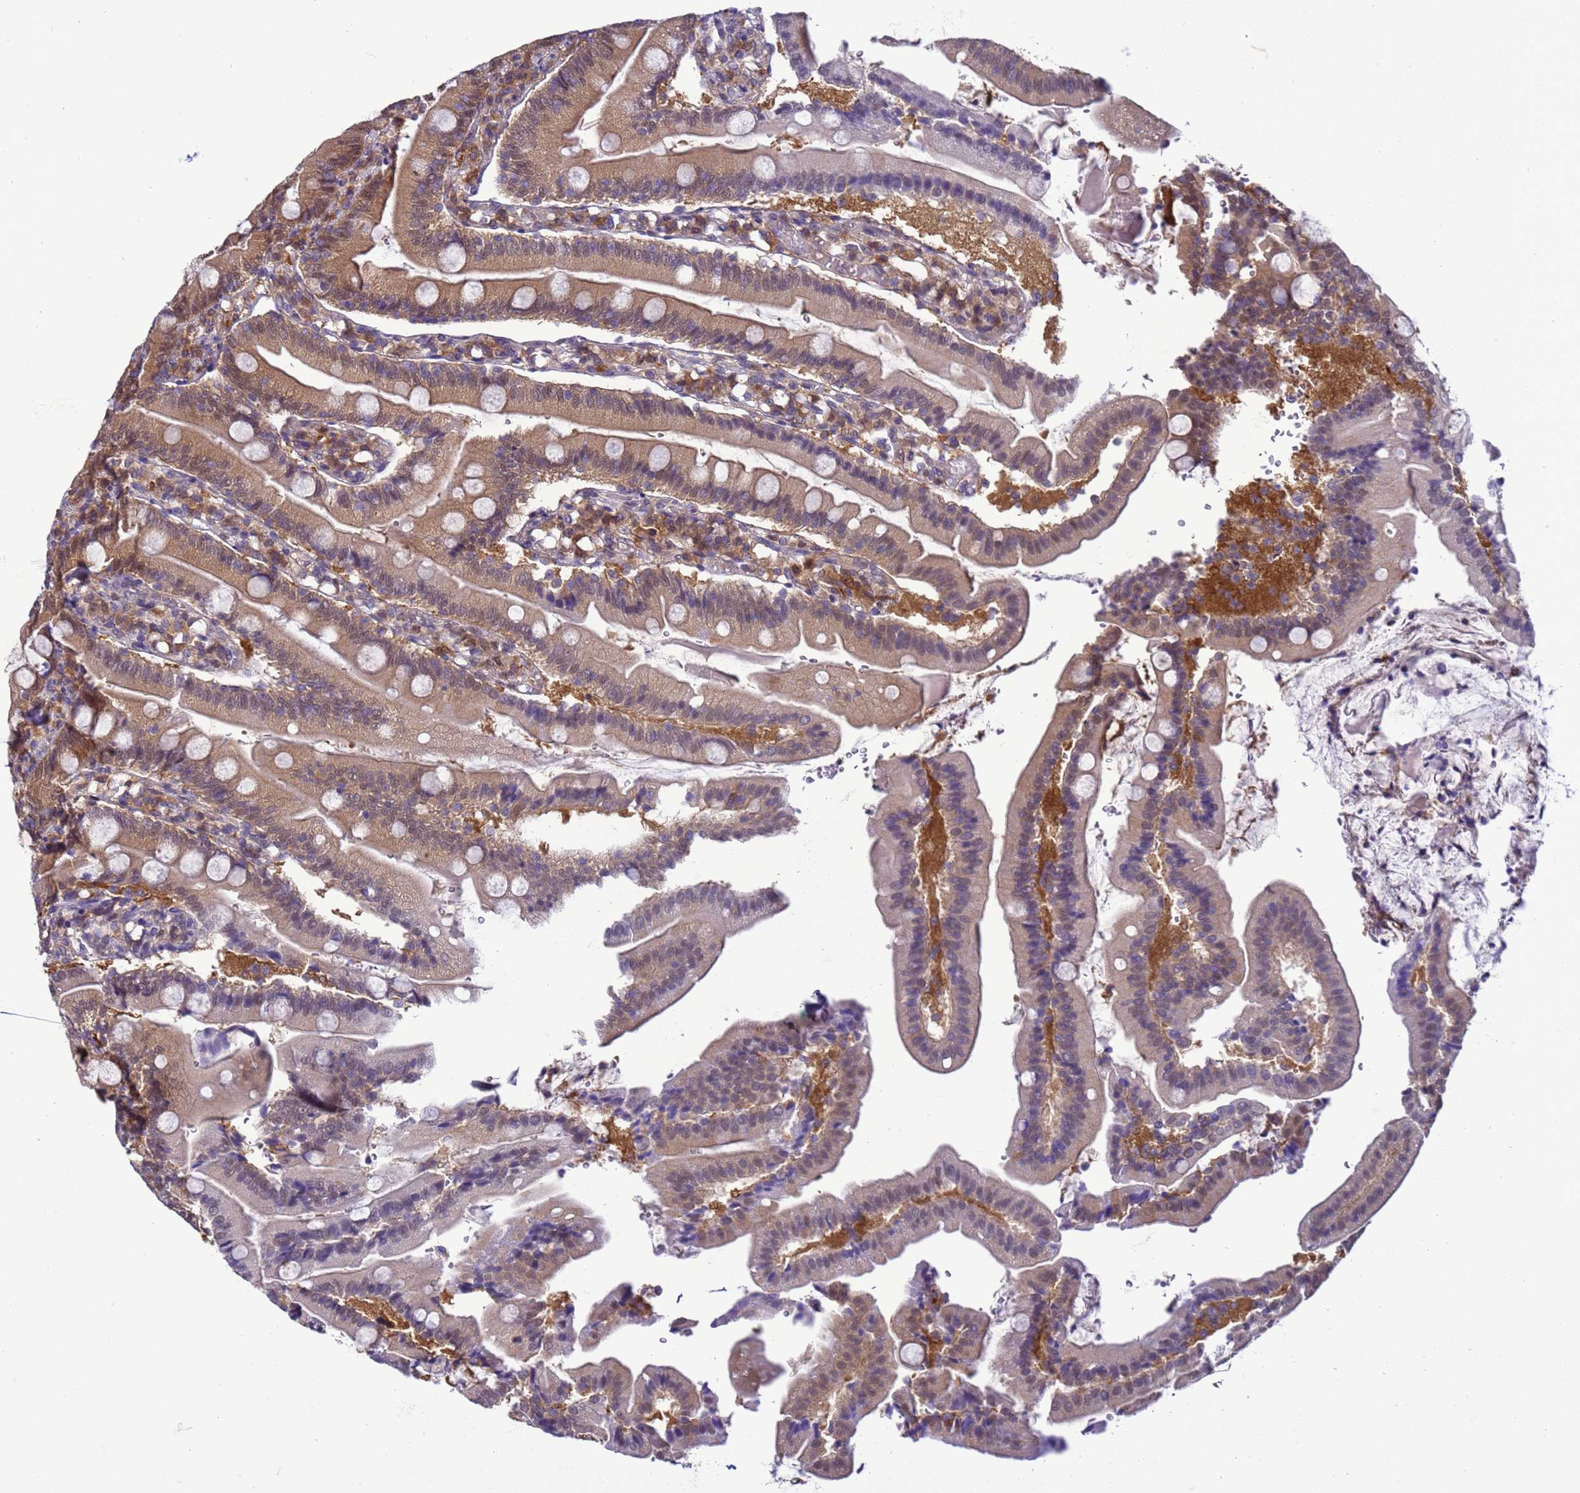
{"staining": {"intensity": "moderate", "quantity": ">75%", "location": "cytoplasmic/membranous"}, "tissue": "duodenum", "cell_type": "Glandular cells", "image_type": "normal", "snomed": [{"axis": "morphology", "description": "Normal tissue, NOS"}, {"axis": "topography", "description": "Duodenum"}], "caption": "Immunohistochemical staining of benign duodenum displays moderate cytoplasmic/membranous protein staining in about >75% of glandular cells.", "gene": "DDI2", "patient": {"sex": "female", "age": 67}}